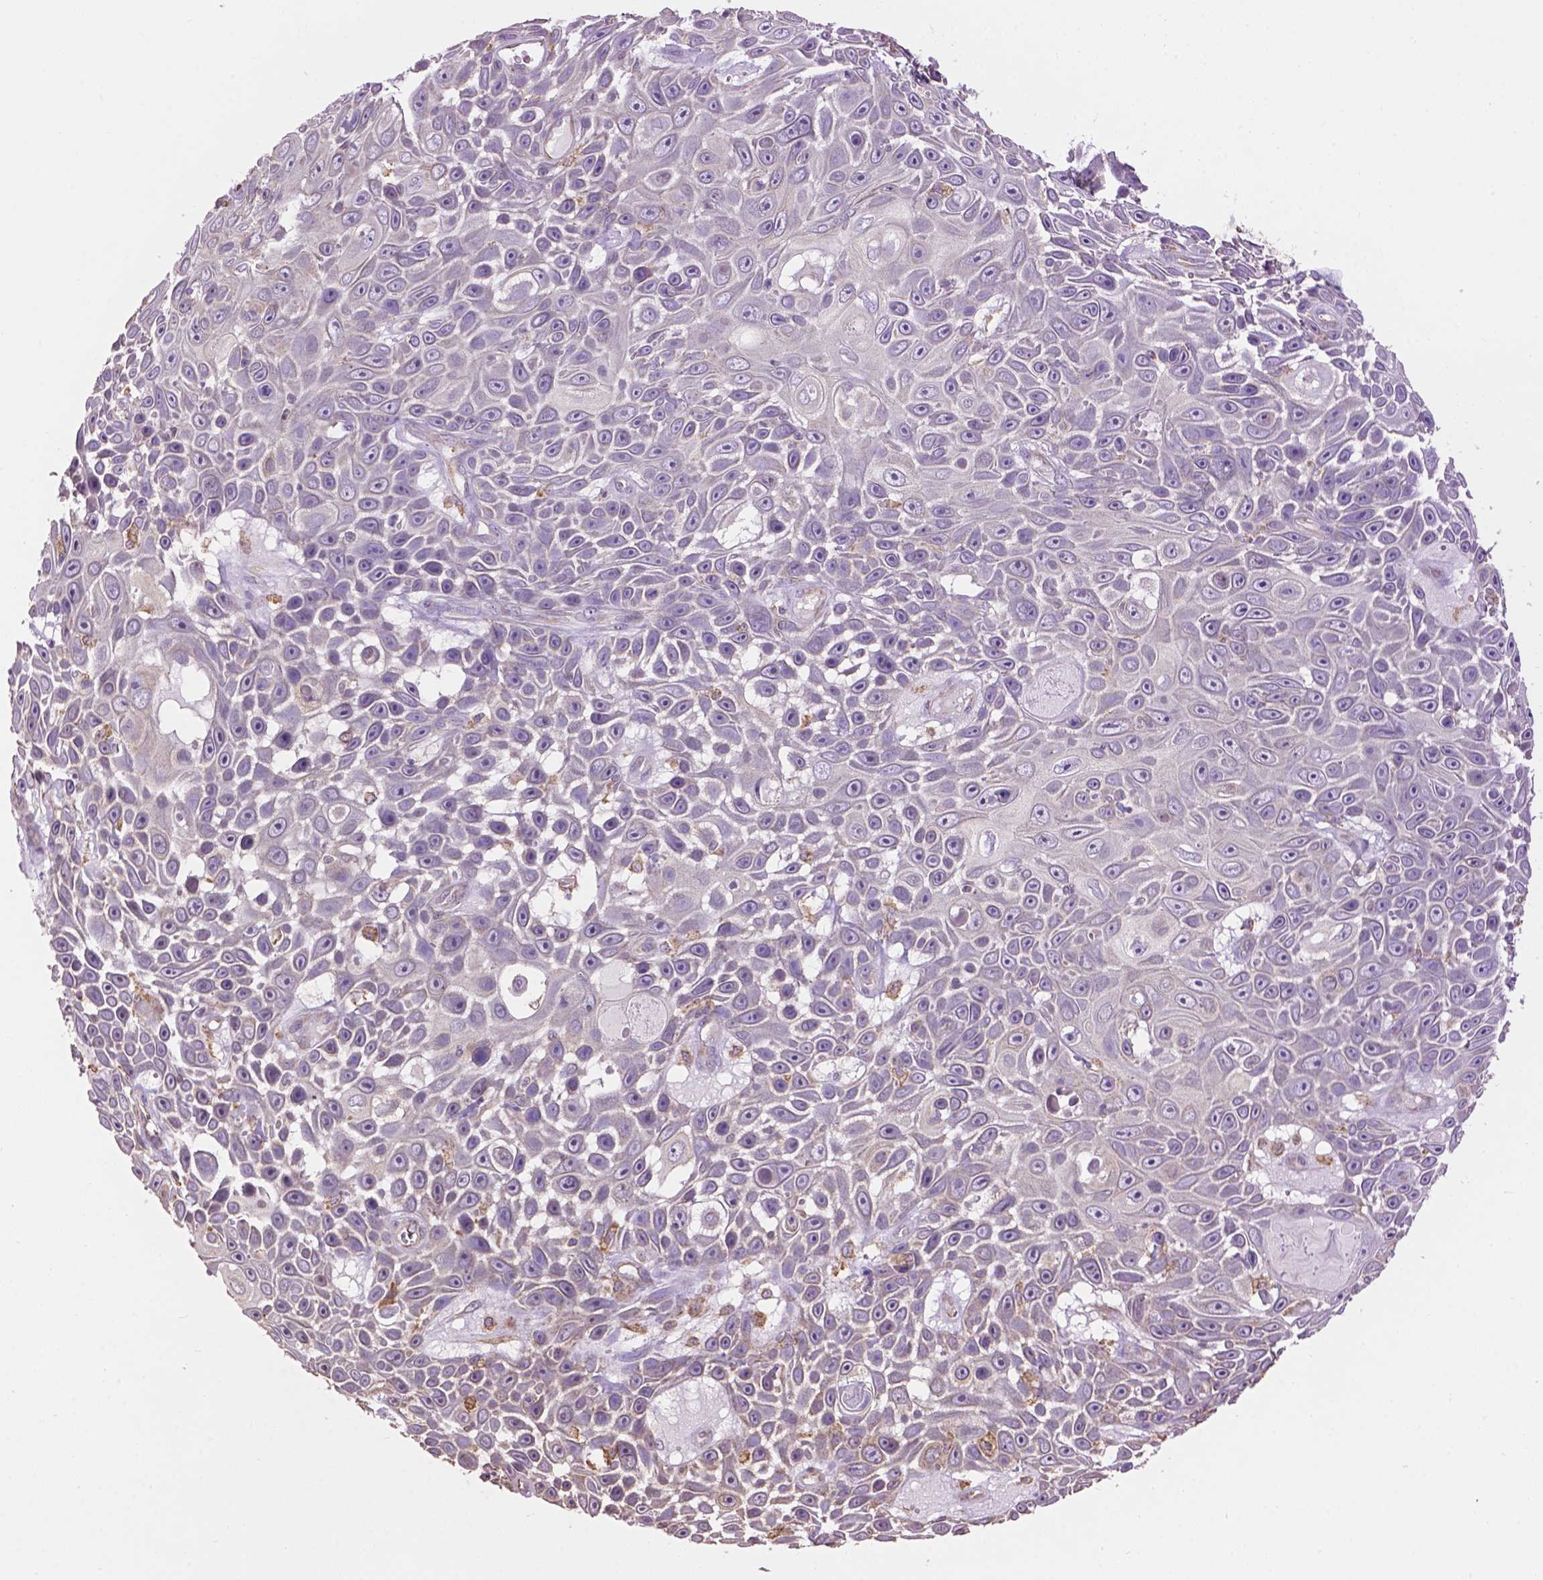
{"staining": {"intensity": "negative", "quantity": "none", "location": "none"}, "tissue": "skin cancer", "cell_type": "Tumor cells", "image_type": "cancer", "snomed": [{"axis": "morphology", "description": "Squamous cell carcinoma, NOS"}, {"axis": "topography", "description": "Skin"}], "caption": "DAB immunohistochemical staining of skin cancer reveals no significant expression in tumor cells.", "gene": "PPP2R5E", "patient": {"sex": "male", "age": 82}}